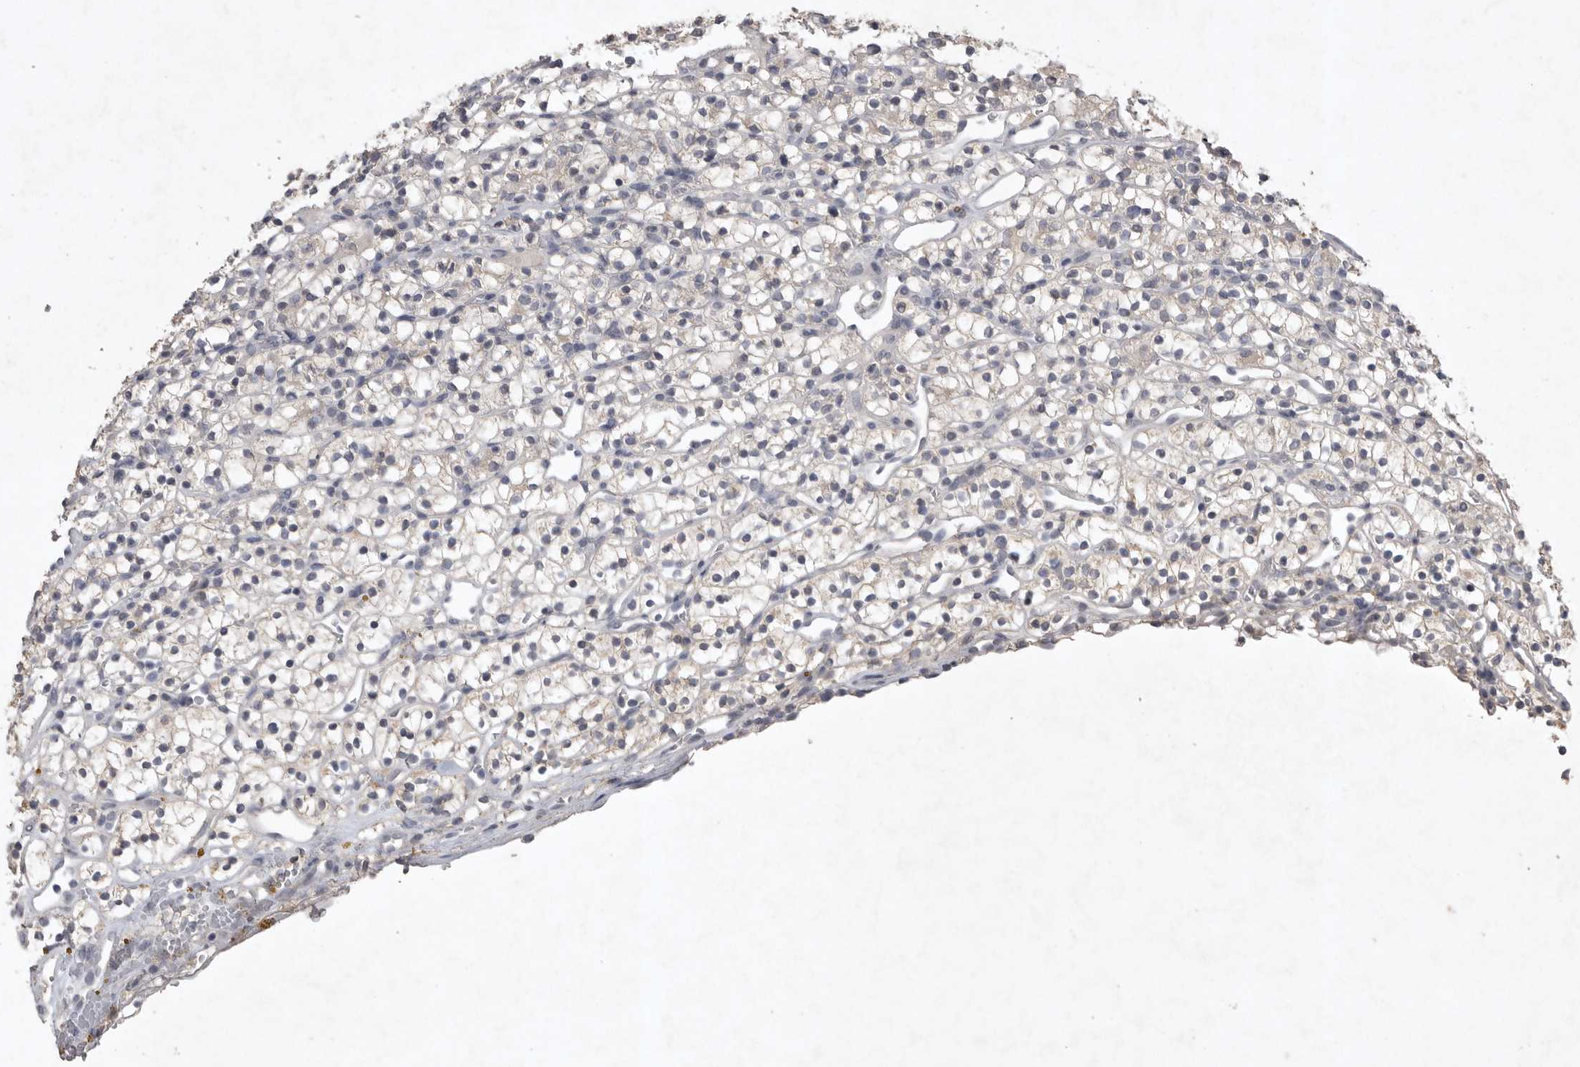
{"staining": {"intensity": "negative", "quantity": "none", "location": "none"}, "tissue": "renal cancer", "cell_type": "Tumor cells", "image_type": "cancer", "snomed": [{"axis": "morphology", "description": "Adenocarcinoma, NOS"}, {"axis": "topography", "description": "Kidney"}], "caption": "Micrograph shows no significant protein staining in tumor cells of renal adenocarcinoma.", "gene": "APLNR", "patient": {"sex": "female", "age": 57}}